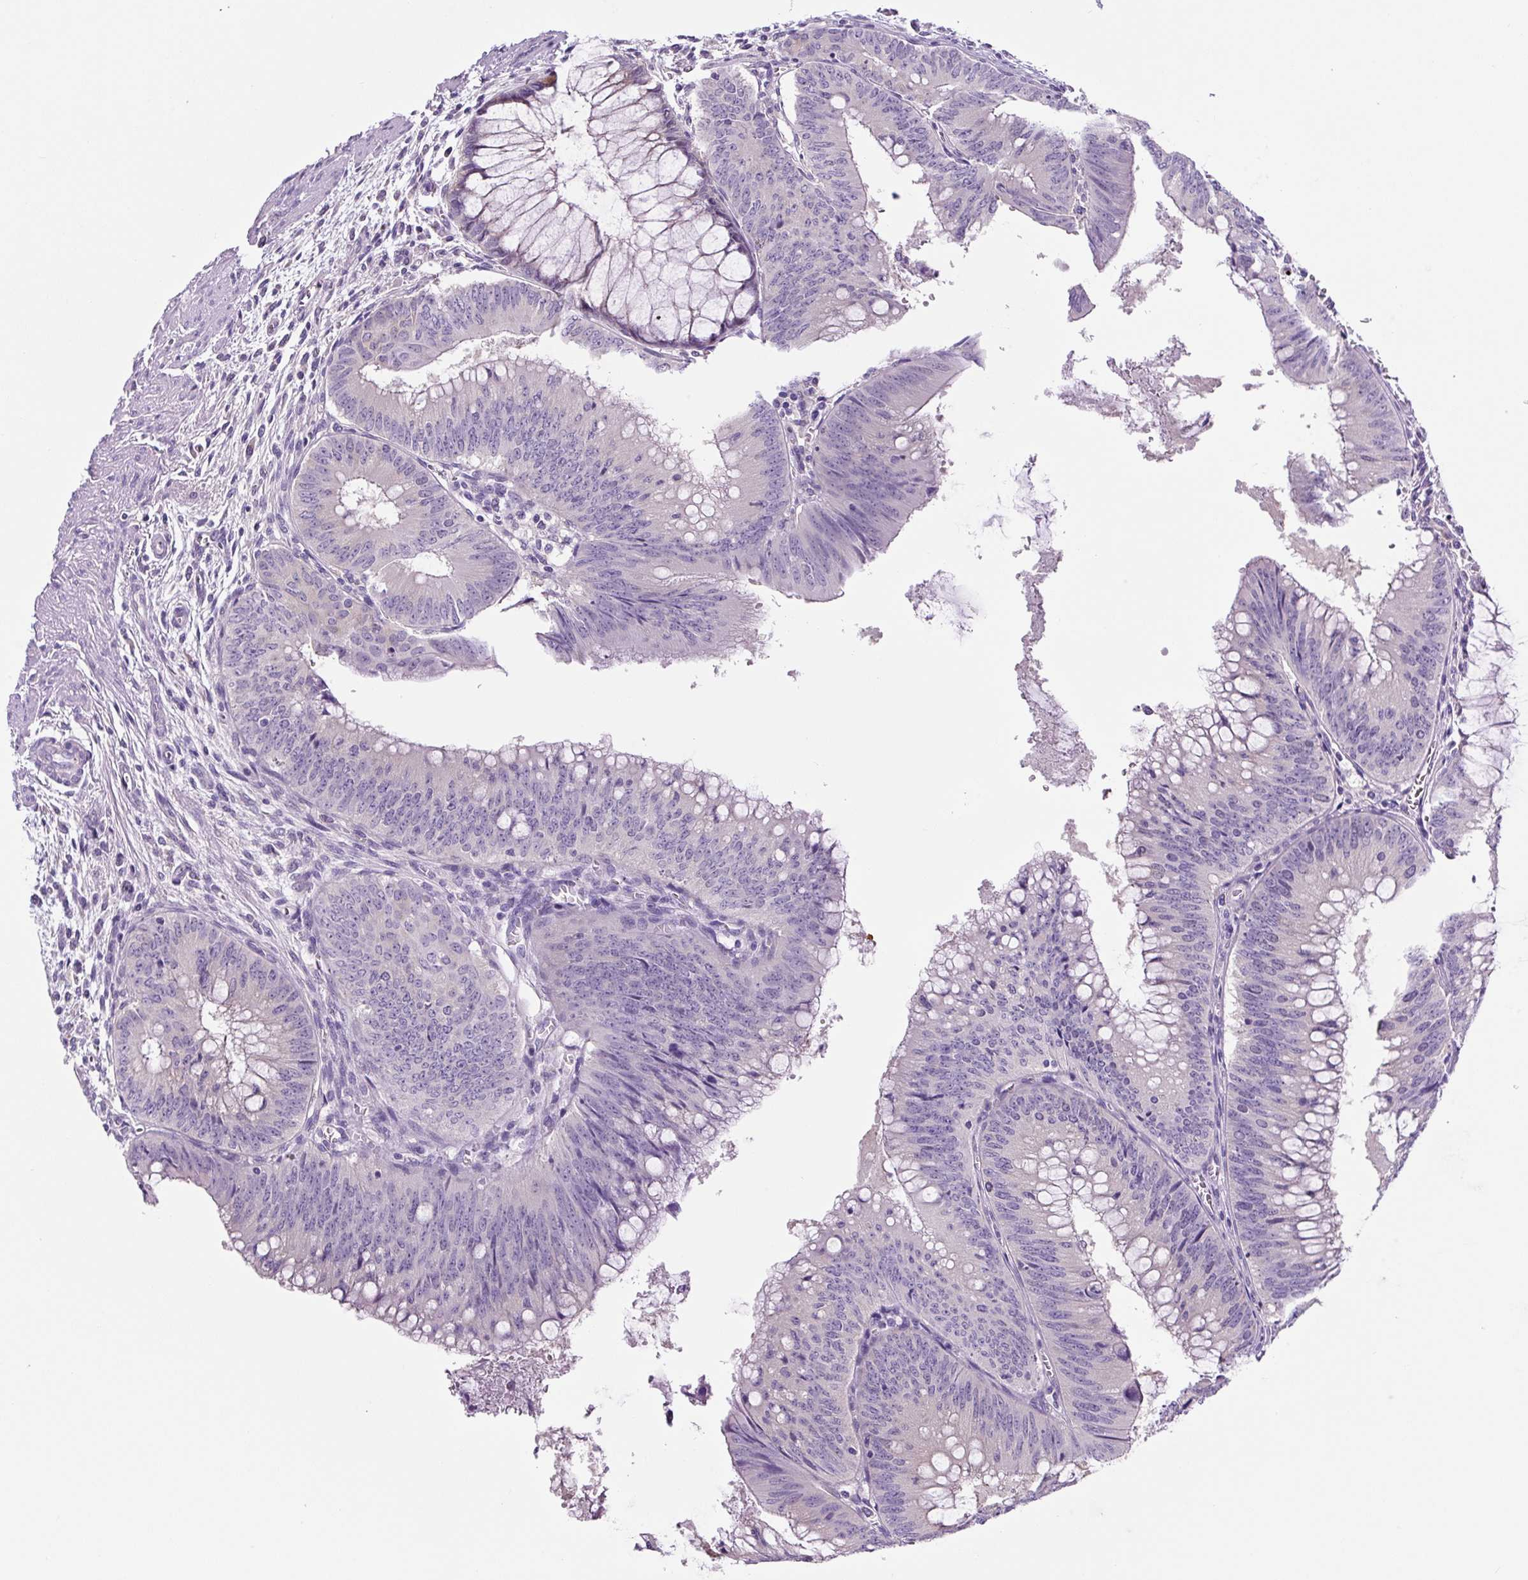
{"staining": {"intensity": "weak", "quantity": "<25%", "location": "cytoplasmic/membranous"}, "tissue": "colorectal cancer", "cell_type": "Tumor cells", "image_type": "cancer", "snomed": [{"axis": "morphology", "description": "Adenocarcinoma, NOS"}, {"axis": "topography", "description": "Rectum"}], "caption": "Immunohistochemistry (IHC) of human colorectal cancer displays no positivity in tumor cells.", "gene": "GORASP1", "patient": {"sex": "female", "age": 72}}